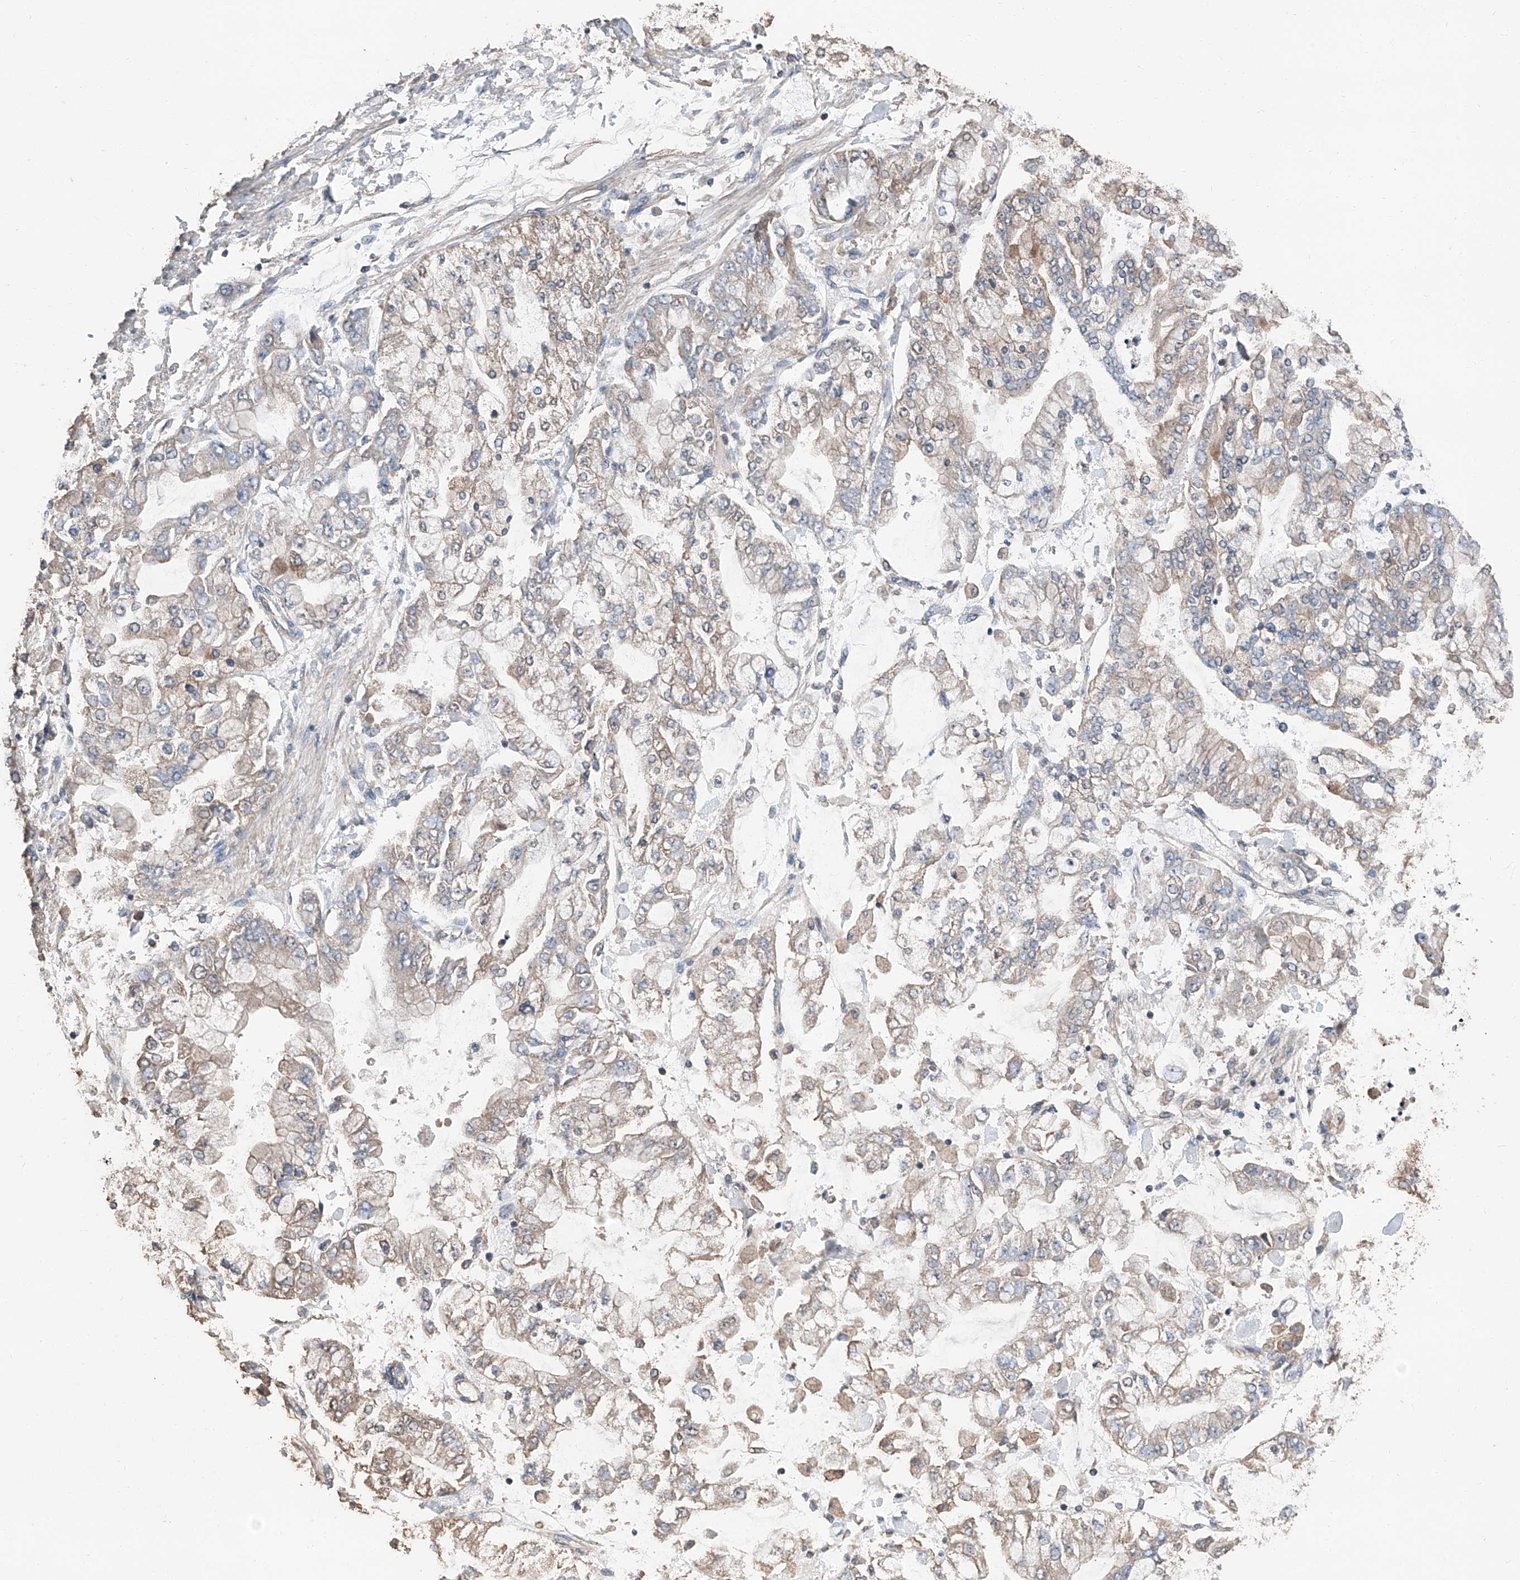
{"staining": {"intensity": "weak", "quantity": "25%-75%", "location": "cytoplasmic/membranous"}, "tissue": "stomach cancer", "cell_type": "Tumor cells", "image_type": "cancer", "snomed": [{"axis": "morphology", "description": "Normal tissue, NOS"}, {"axis": "morphology", "description": "Adenocarcinoma, NOS"}, {"axis": "topography", "description": "Stomach, upper"}, {"axis": "topography", "description": "Stomach"}], "caption": "Immunohistochemical staining of adenocarcinoma (stomach) demonstrates weak cytoplasmic/membranous protein positivity in about 25%-75% of tumor cells.", "gene": "MAMLD1", "patient": {"sex": "male", "age": 76}}